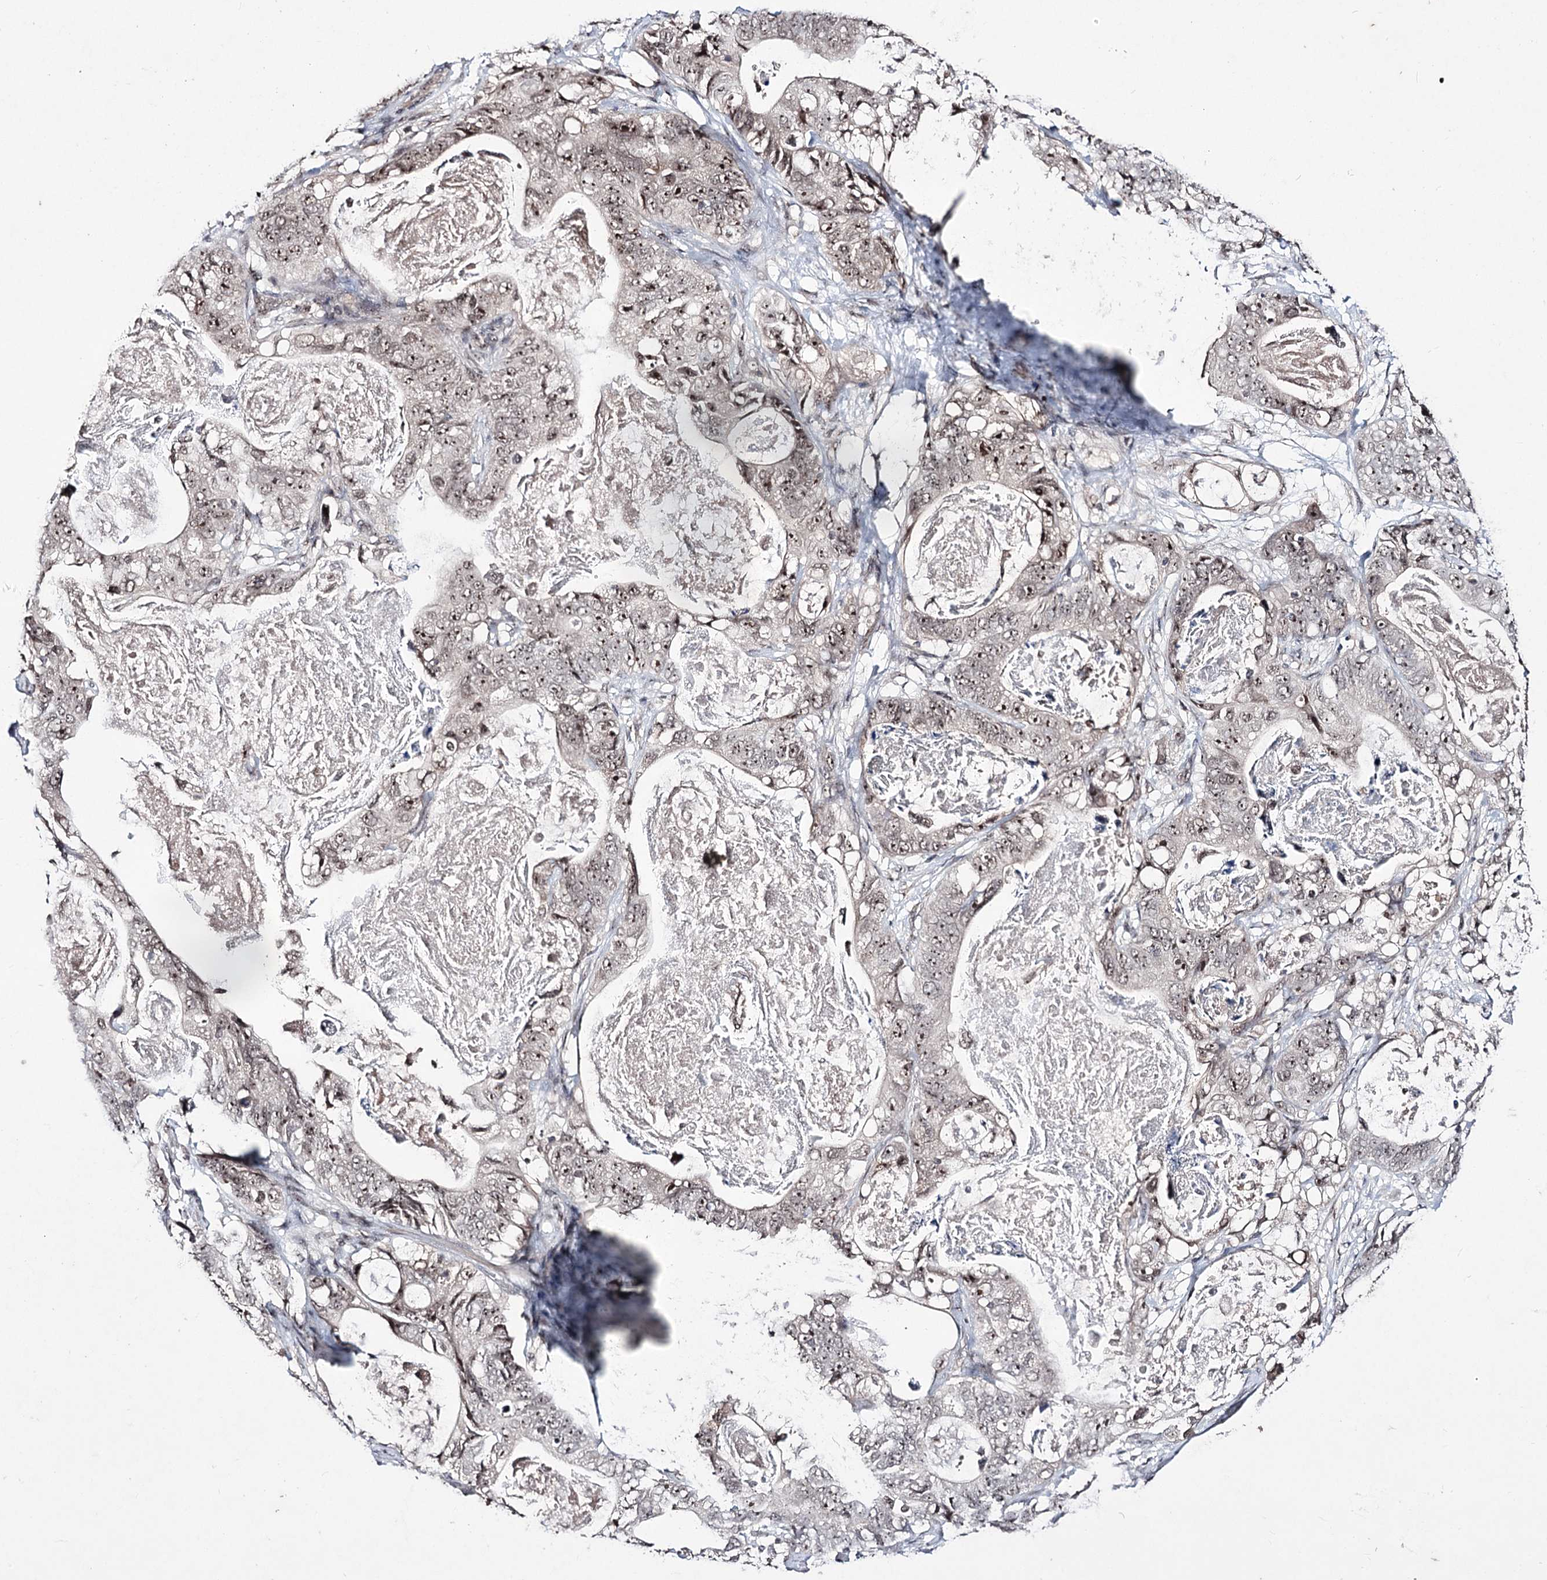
{"staining": {"intensity": "moderate", "quantity": ">75%", "location": "nuclear"}, "tissue": "stomach cancer", "cell_type": "Tumor cells", "image_type": "cancer", "snomed": [{"axis": "morphology", "description": "Normal tissue, NOS"}, {"axis": "morphology", "description": "Adenocarcinoma, NOS"}, {"axis": "topography", "description": "Stomach"}], "caption": "Immunohistochemistry (IHC) micrograph of neoplastic tissue: adenocarcinoma (stomach) stained using immunohistochemistry demonstrates medium levels of moderate protein expression localized specifically in the nuclear of tumor cells, appearing as a nuclear brown color.", "gene": "VGLL4", "patient": {"sex": "female", "age": 89}}